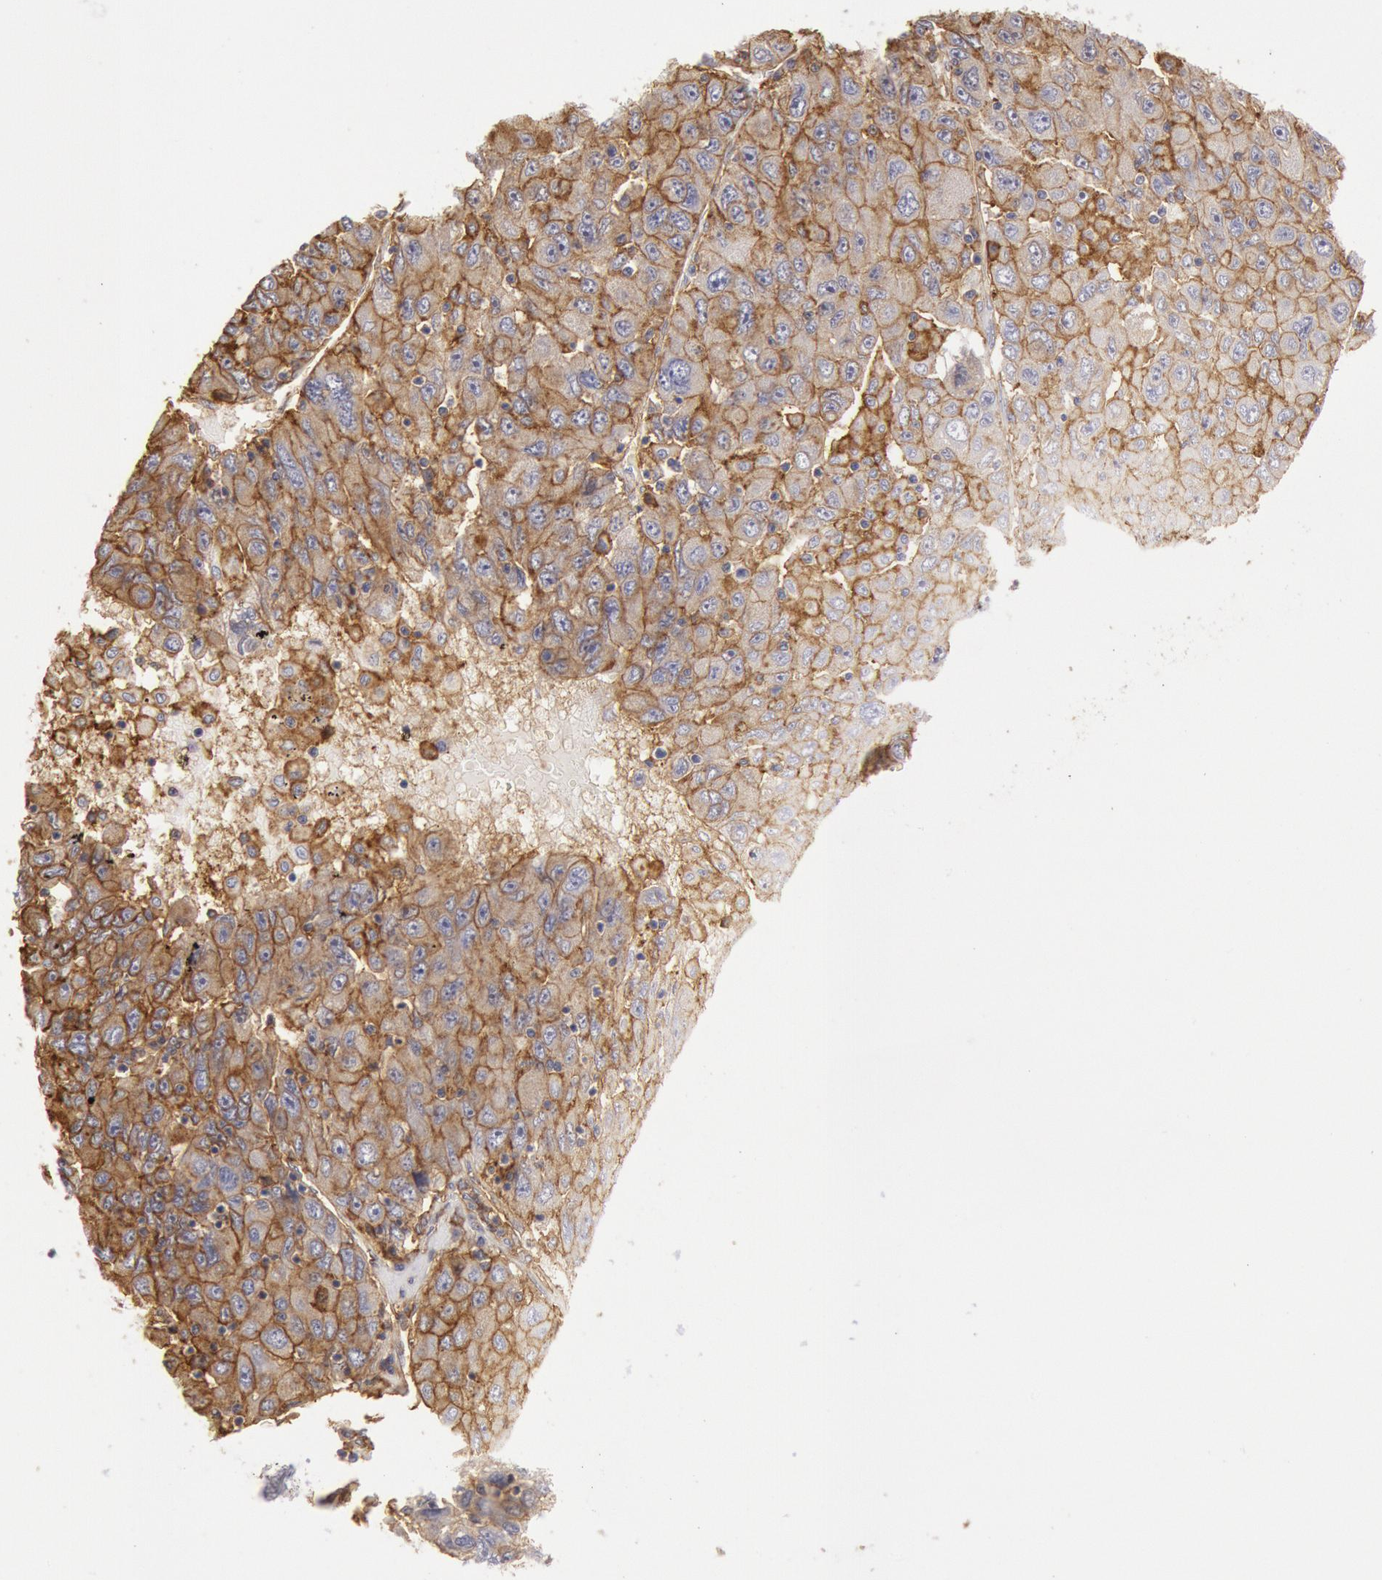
{"staining": {"intensity": "moderate", "quantity": ">75%", "location": "cytoplasmic/membranous"}, "tissue": "liver cancer", "cell_type": "Tumor cells", "image_type": "cancer", "snomed": [{"axis": "morphology", "description": "Carcinoma, Hepatocellular, NOS"}, {"axis": "topography", "description": "Liver"}], "caption": "Liver cancer (hepatocellular carcinoma) tissue shows moderate cytoplasmic/membranous expression in approximately >75% of tumor cells, visualized by immunohistochemistry.", "gene": "SNAP23", "patient": {"sex": "male", "age": 49}}